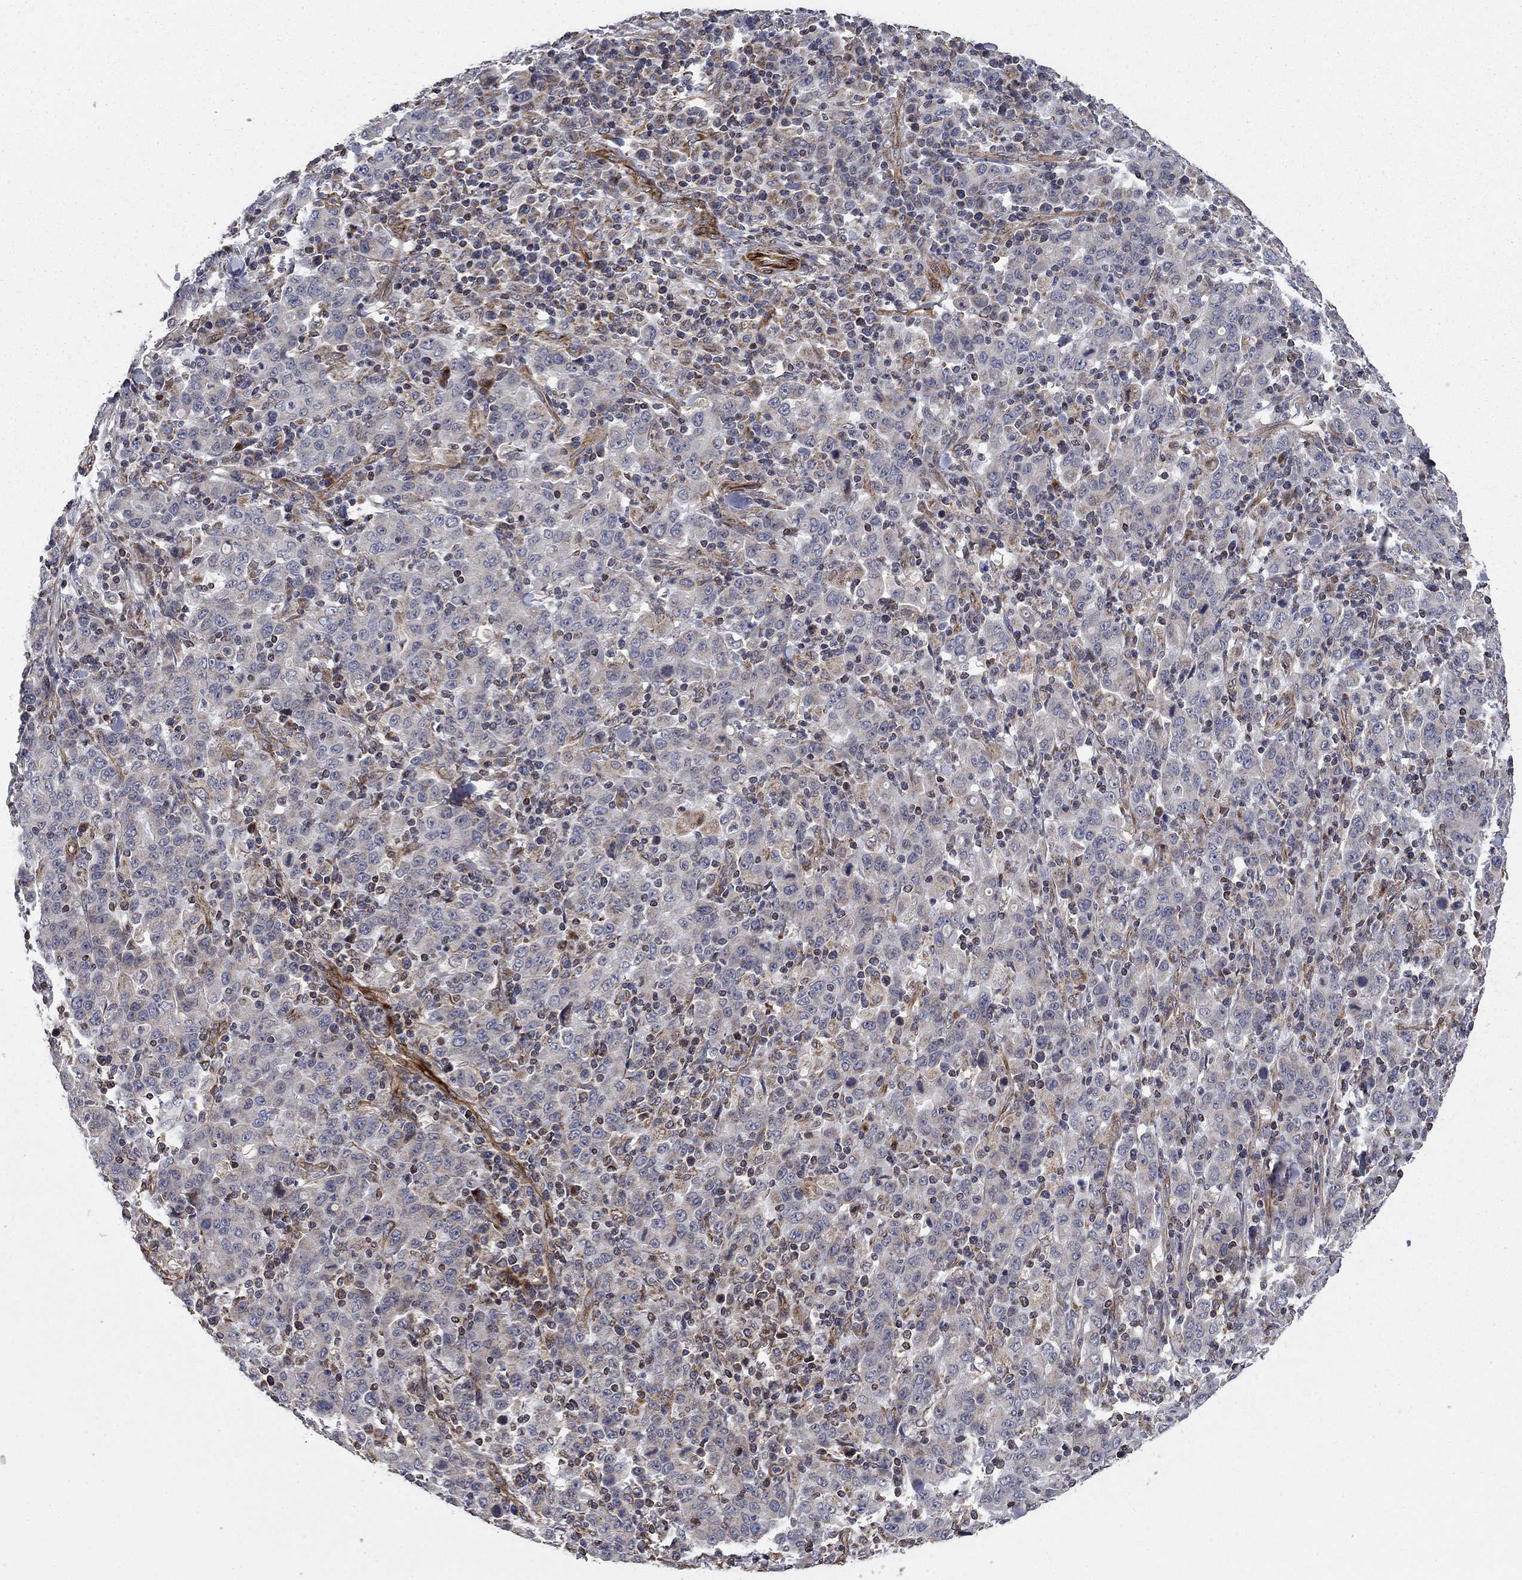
{"staining": {"intensity": "negative", "quantity": "none", "location": "none"}, "tissue": "stomach cancer", "cell_type": "Tumor cells", "image_type": "cancer", "snomed": [{"axis": "morphology", "description": "Adenocarcinoma, NOS"}, {"axis": "topography", "description": "Stomach, upper"}], "caption": "Tumor cells are negative for protein expression in human adenocarcinoma (stomach). (DAB (3,3'-diaminobenzidine) immunohistochemistry, high magnification).", "gene": "NDUFC1", "patient": {"sex": "male", "age": 69}}